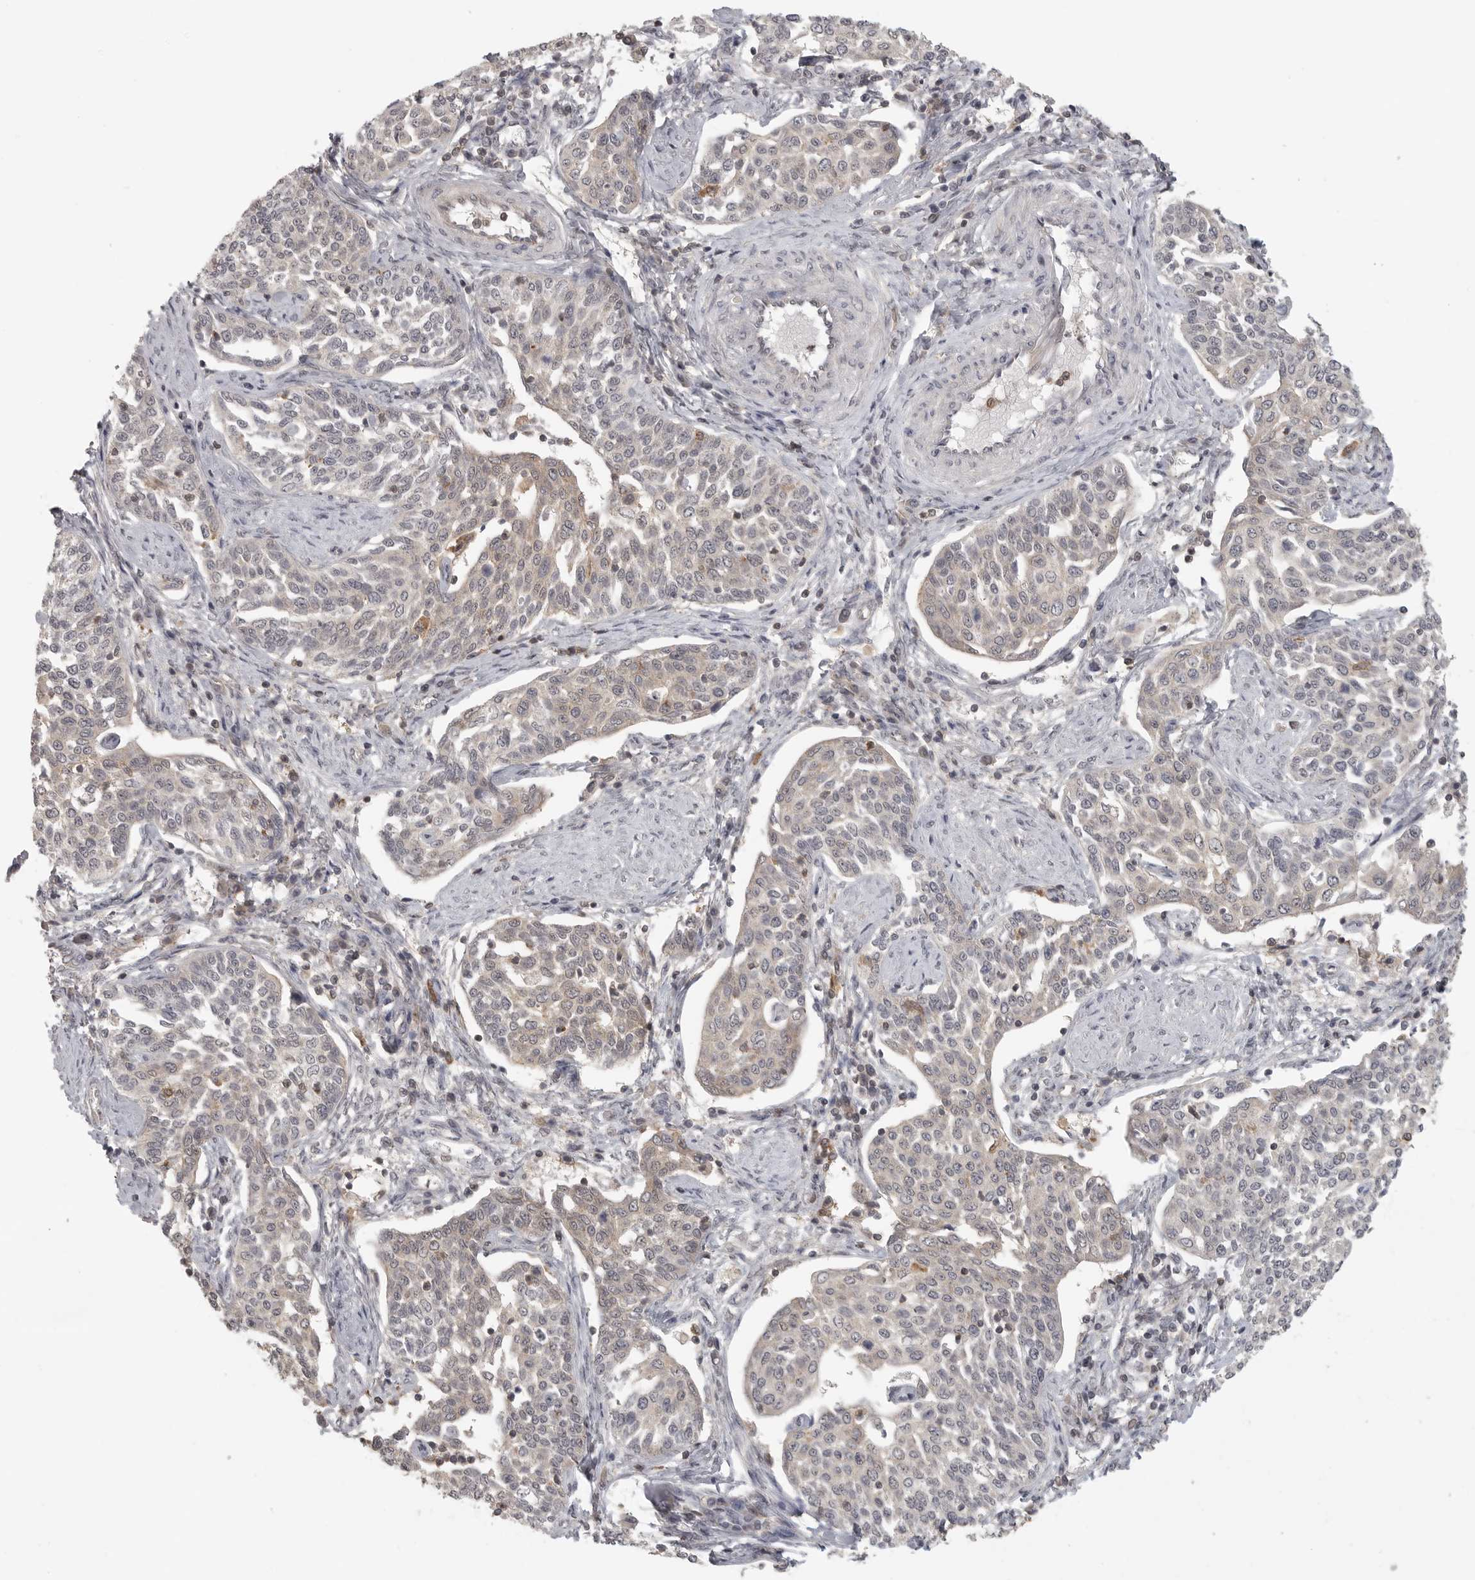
{"staining": {"intensity": "weak", "quantity": "25%-75%", "location": "cytoplasmic/membranous"}, "tissue": "cervical cancer", "cell_type": "Tumor cells", "image_type": "cancer", "snomed": [{"axis": "morphology", "description": "Squamous cell carcinoma, NOS"}, {"axis": "topography", "description": "Cervix"}], "caption": "Squamous cell carcinoma (cervical) stained for a protein (brown) exhibits weak cytoplasmic/membranous positive positivity in approximately 25%-75% of tumor cells.", "gene": "DBNL", "patient": {"sex": "female", "age": 34}}